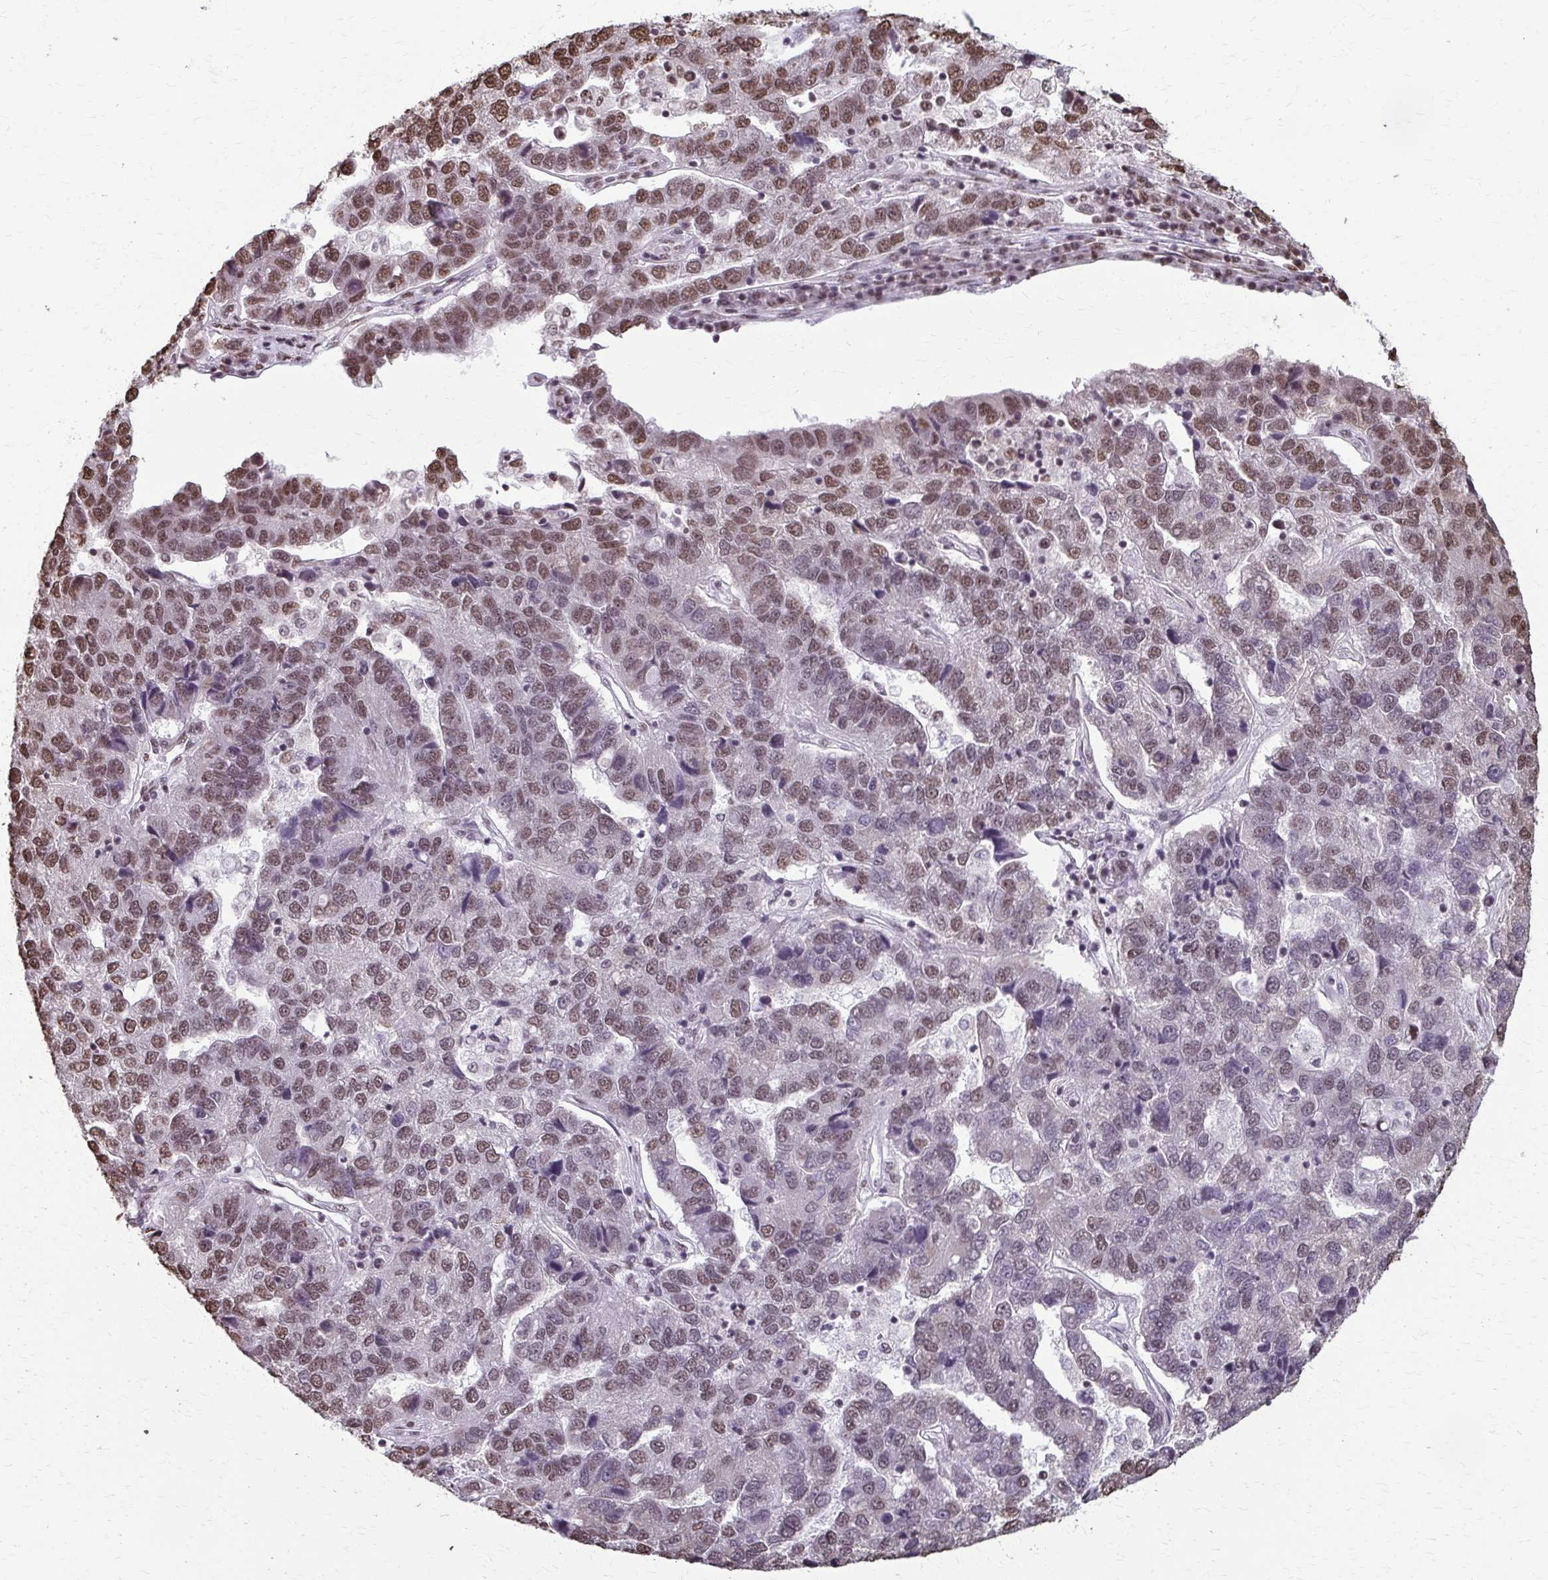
{"staining": {"intensity": "moderate", "quantity": "25%-75%", "location": "nuclear"}, "tissue": "pancreatic cancer", "cell_type": "Tumor cells", "image_type": "cancer", "snomed": [{"axis": "morphology", "description": "Adenocarcinoma, NOS"}, {"axis": "topography", "description": "Pancreas"}], "caption": "The image demonstrates a brown stain indicating the presence of a protein in the nuclear of tumor cells in pancreatic cancer.", "gene": "SNRPA", "patient": {"sex": "female", "age": 61}}